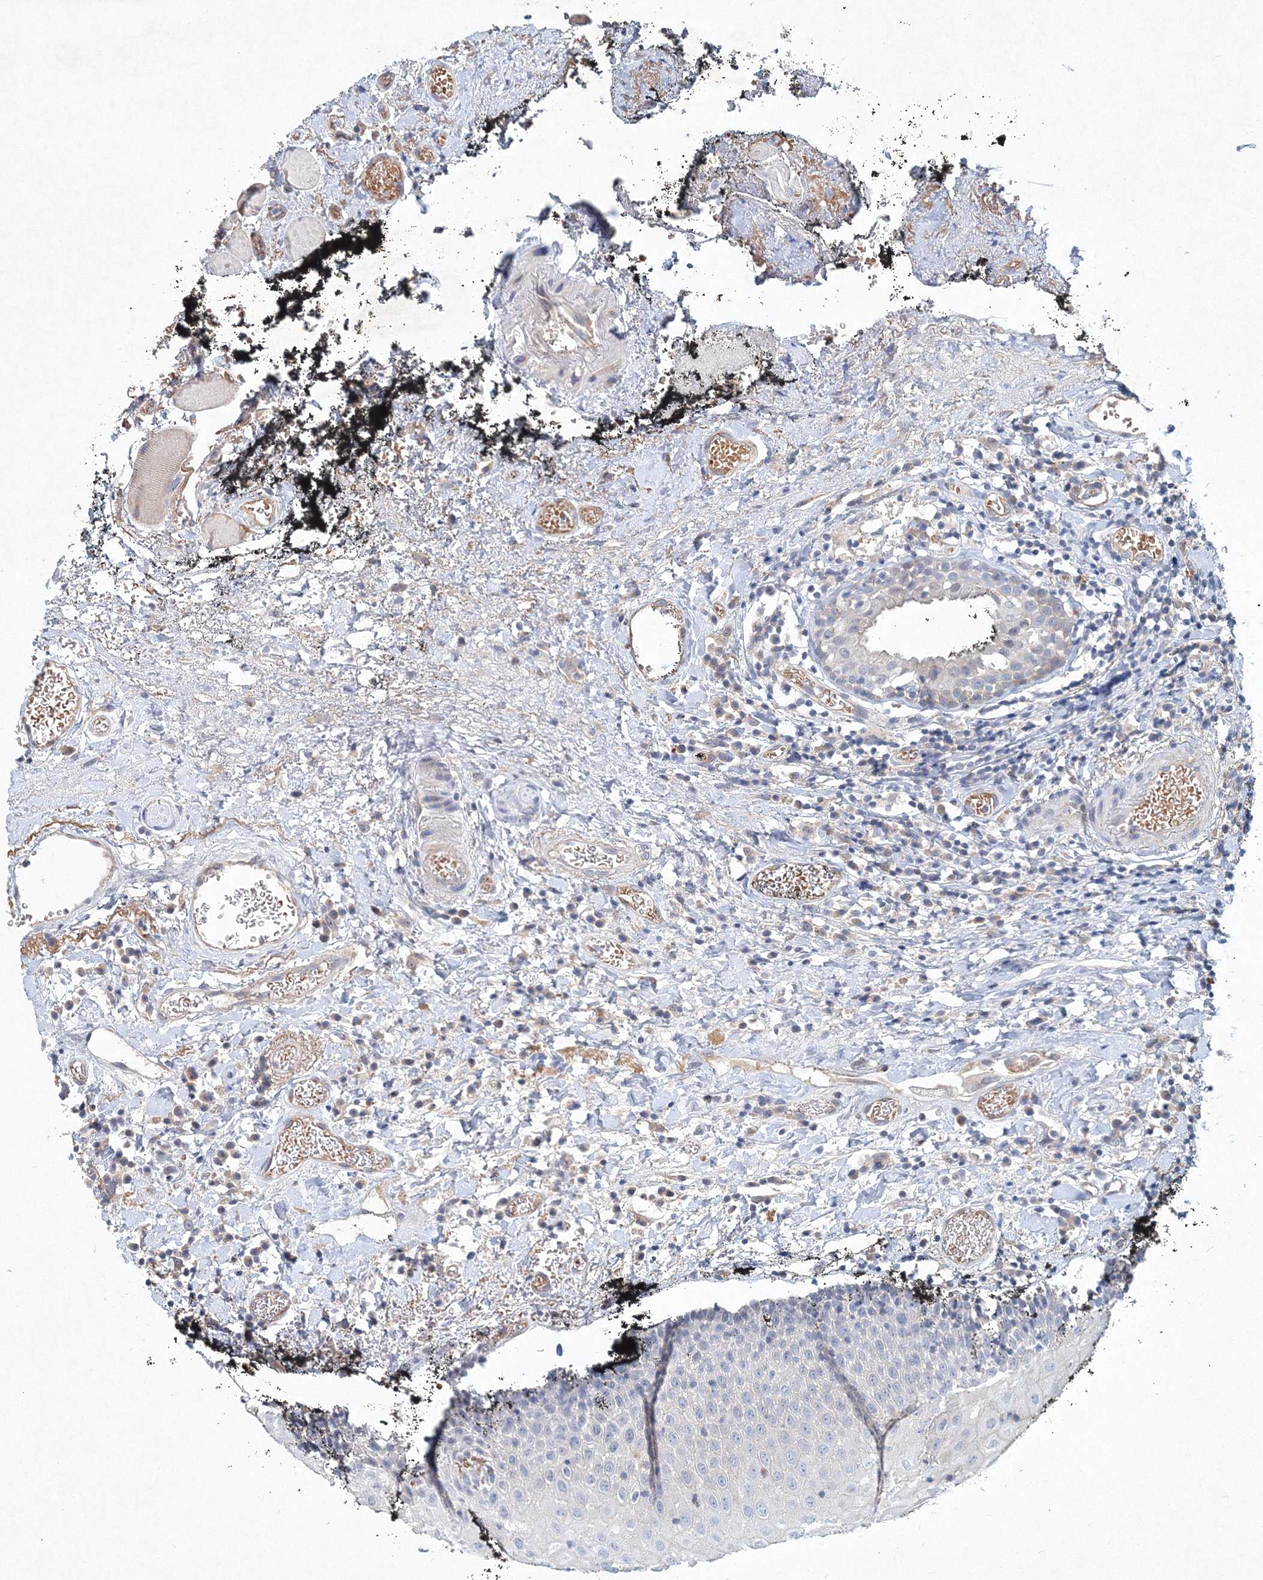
{"staining": {"intensity": "negative", "quantity": "none", "location": "none"}, "tissue": "oral mucosa", "cell_type": "Squamous epithelial cells", "image_type": "normal", "snomed": [{"axis": "morphology", "description": "Normal tissue, NOS"}, {"axis": "topography", "description": "Oral tissue"}], "caption": "IHC image of normal oral mucosa stained for a protein (brown), which reveals no staining in squamous epithelial cells.", "gene": "SH3BP5", "patient": {"sex": "male", "age": 74}}